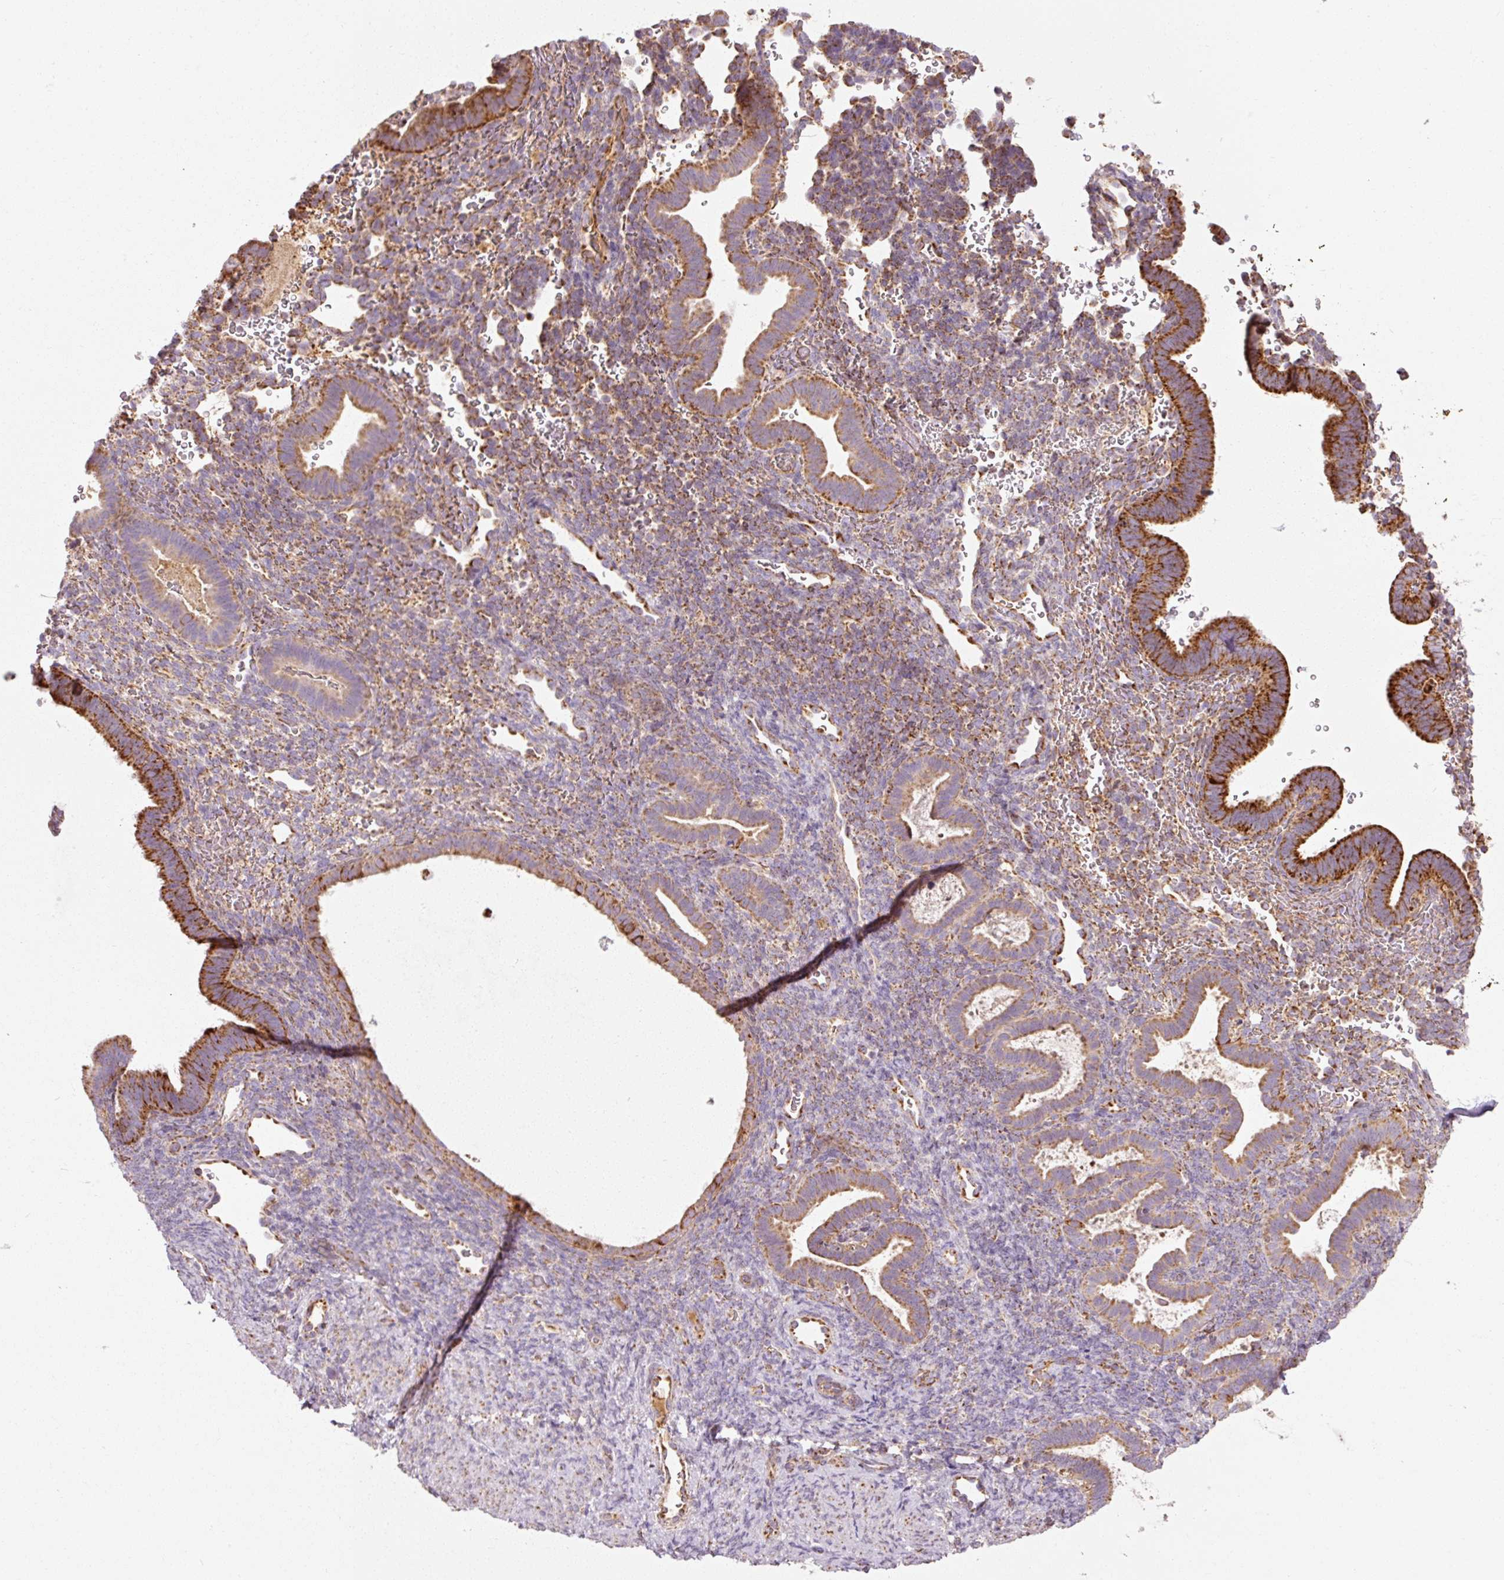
{"staining": {"intensity": "moderate", "quantity": "25%-75%", "location": "cytoplasmic/membranous"}, "tissue": "endometrium", "cell_type": "Cells in endometrial stroma", "image_type": "normal", "snomed": [{"axis": "morphology", "description": "Normal tissue, NOS"}, {"axis": "topography", "description": "Endometrium"}], "caption": "A medium amount of moderate cytoplasmic/membranous expression is identified in approximately 25%-75% of cells in endometrial stroma in normal endometrium. (DAB (3,3'-diaminobenzidine) IHC with brightfield microscopy, high magnification).", "gene": "NDUFB4", "patient": {"sex": "female", "age": 34}}